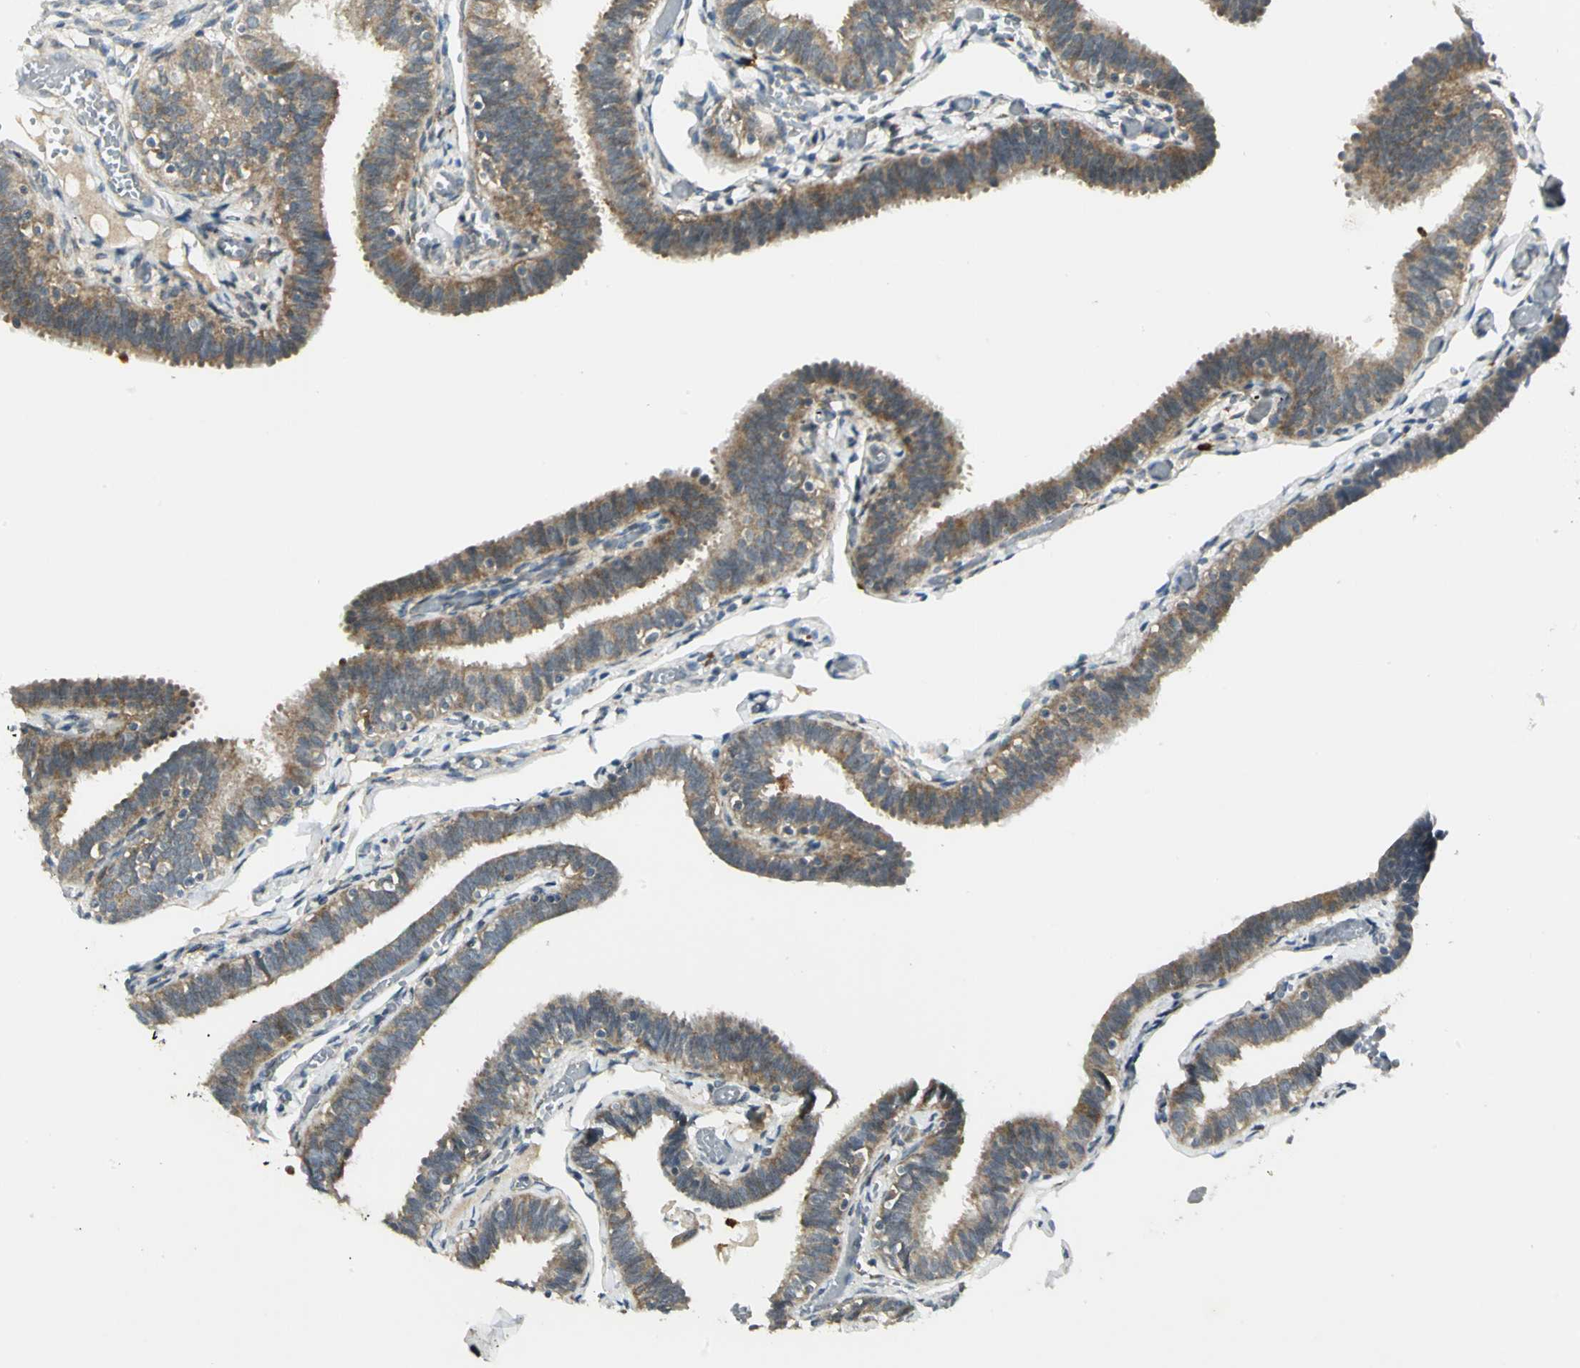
{"staining": {"intensity": "moderate", "quantity": ">75%", "location": "cytoplasmic/membranous"}, "tissue": "fallopian tube", "cell_type": "Glandular cells", "image_type": "normal", "snomed": [{"axis": "morphology", "description": "Normal tissue, NOS"}, {"axis": "topography", "description": "Fallopian tube"}], "caption": "Protein expression analysis of unremarkable human fallopian tube reveals moderate cytoplasmic/membranous positivity in approximately >75% of glandular cells.", "gene": "MAPK8IP3", "patient": {"sex": "female", "age": 46}}